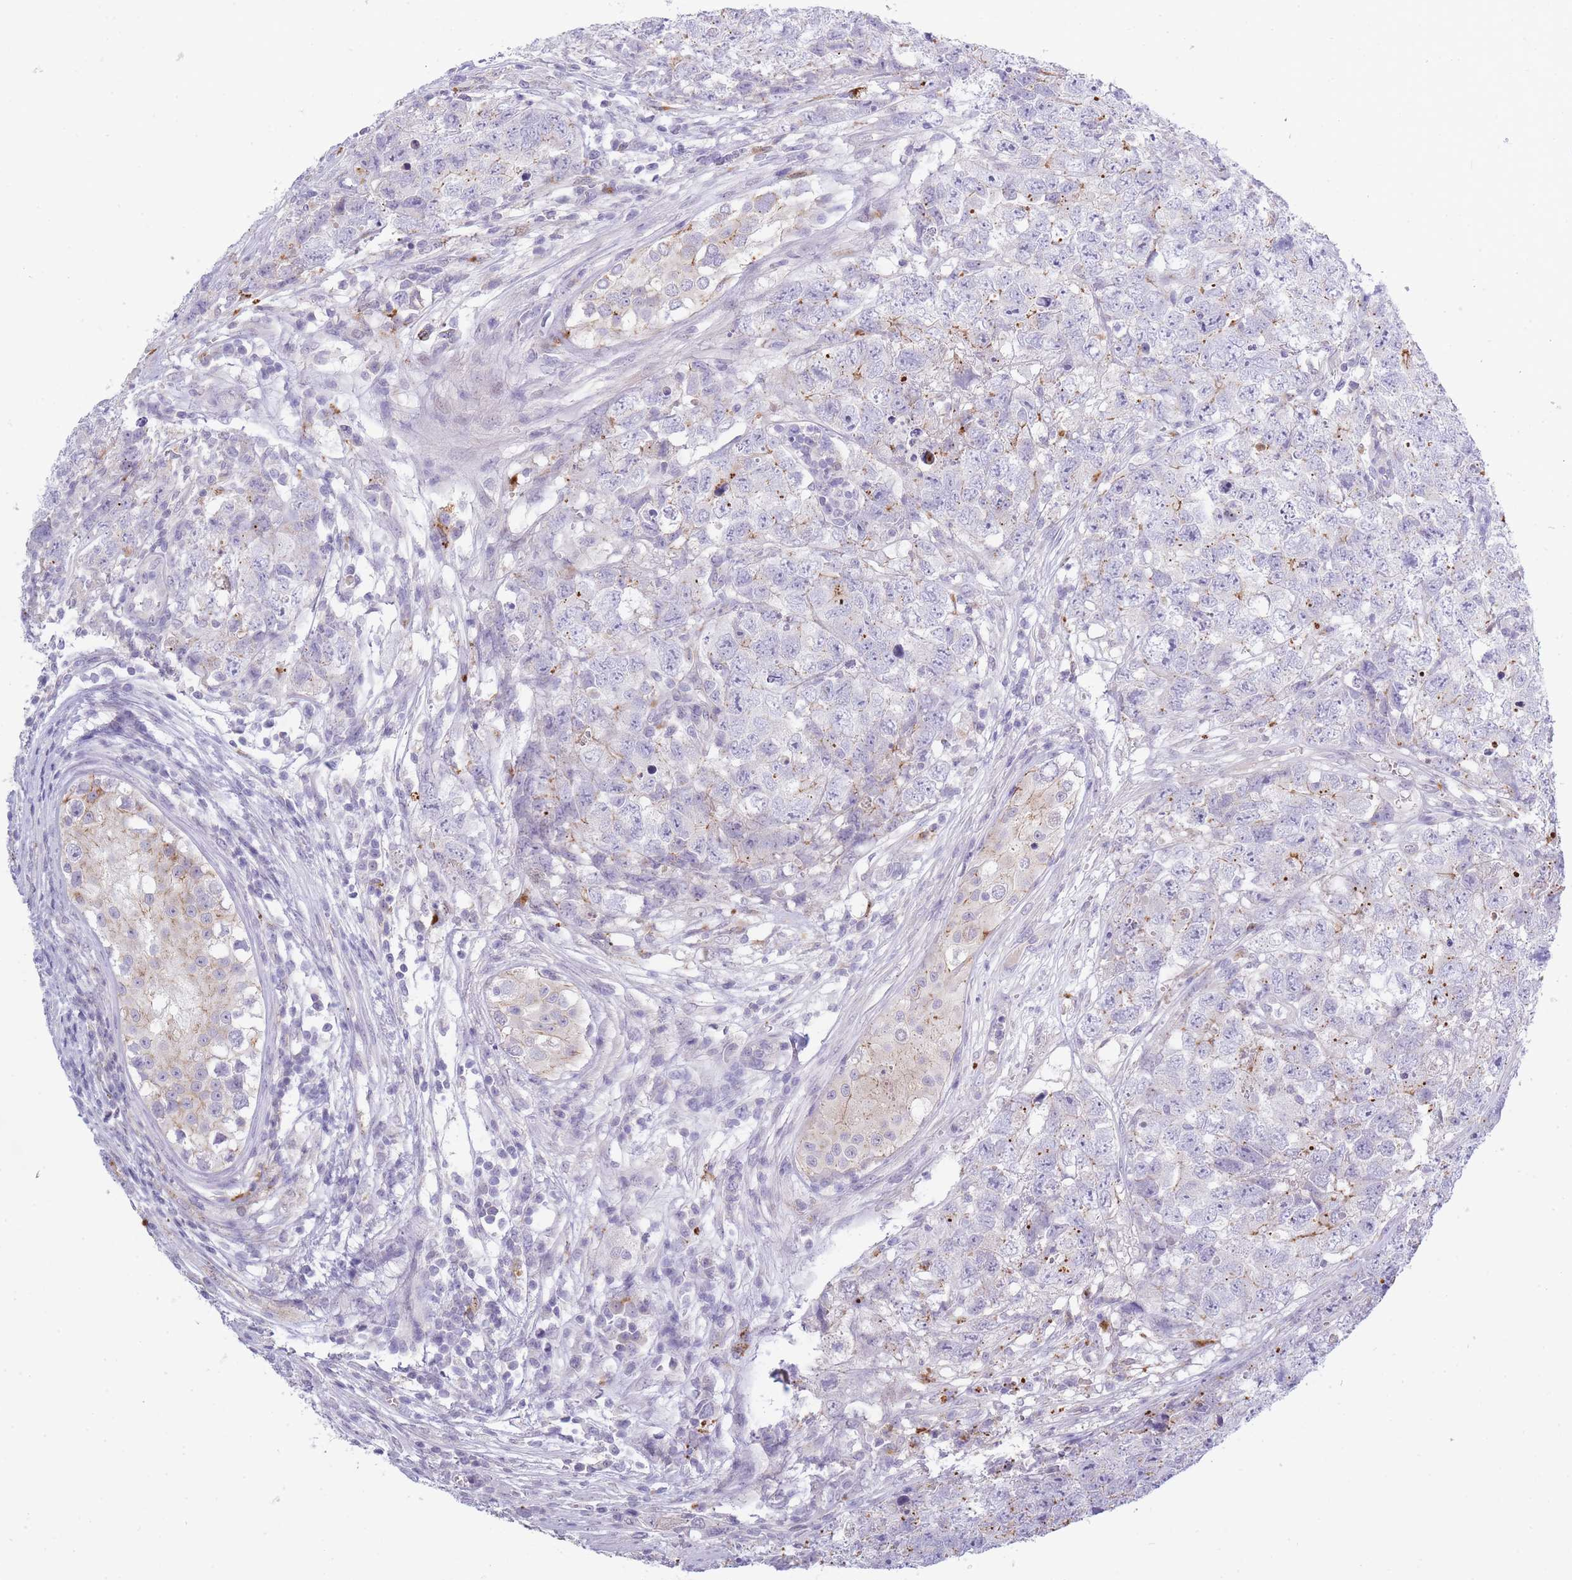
{"staining": {"intensity": "negative", "quantity": "none", "location": "none"}, "tissue": "testis cancer", "cell_type": "Tumor cells", "image_type": "cancer", "snomed": [{"axis": "morphology", "description": "Carcinoma, Embryonal, NOS"}, {"axis": "topography", "description": "Testis"}], "caption": "This image is of embryonal carcinoma (testis) stained with immunohistochemistry (IHC) to label a protein in brown with the nuclei are counter-stained blue. There is no positivity in tumor cells. (DAB (3,3'-diaminobenzidine) IHC, high magnification).", "gene": "TRIM61", "patient": {"sex": "male", "age": 22}}